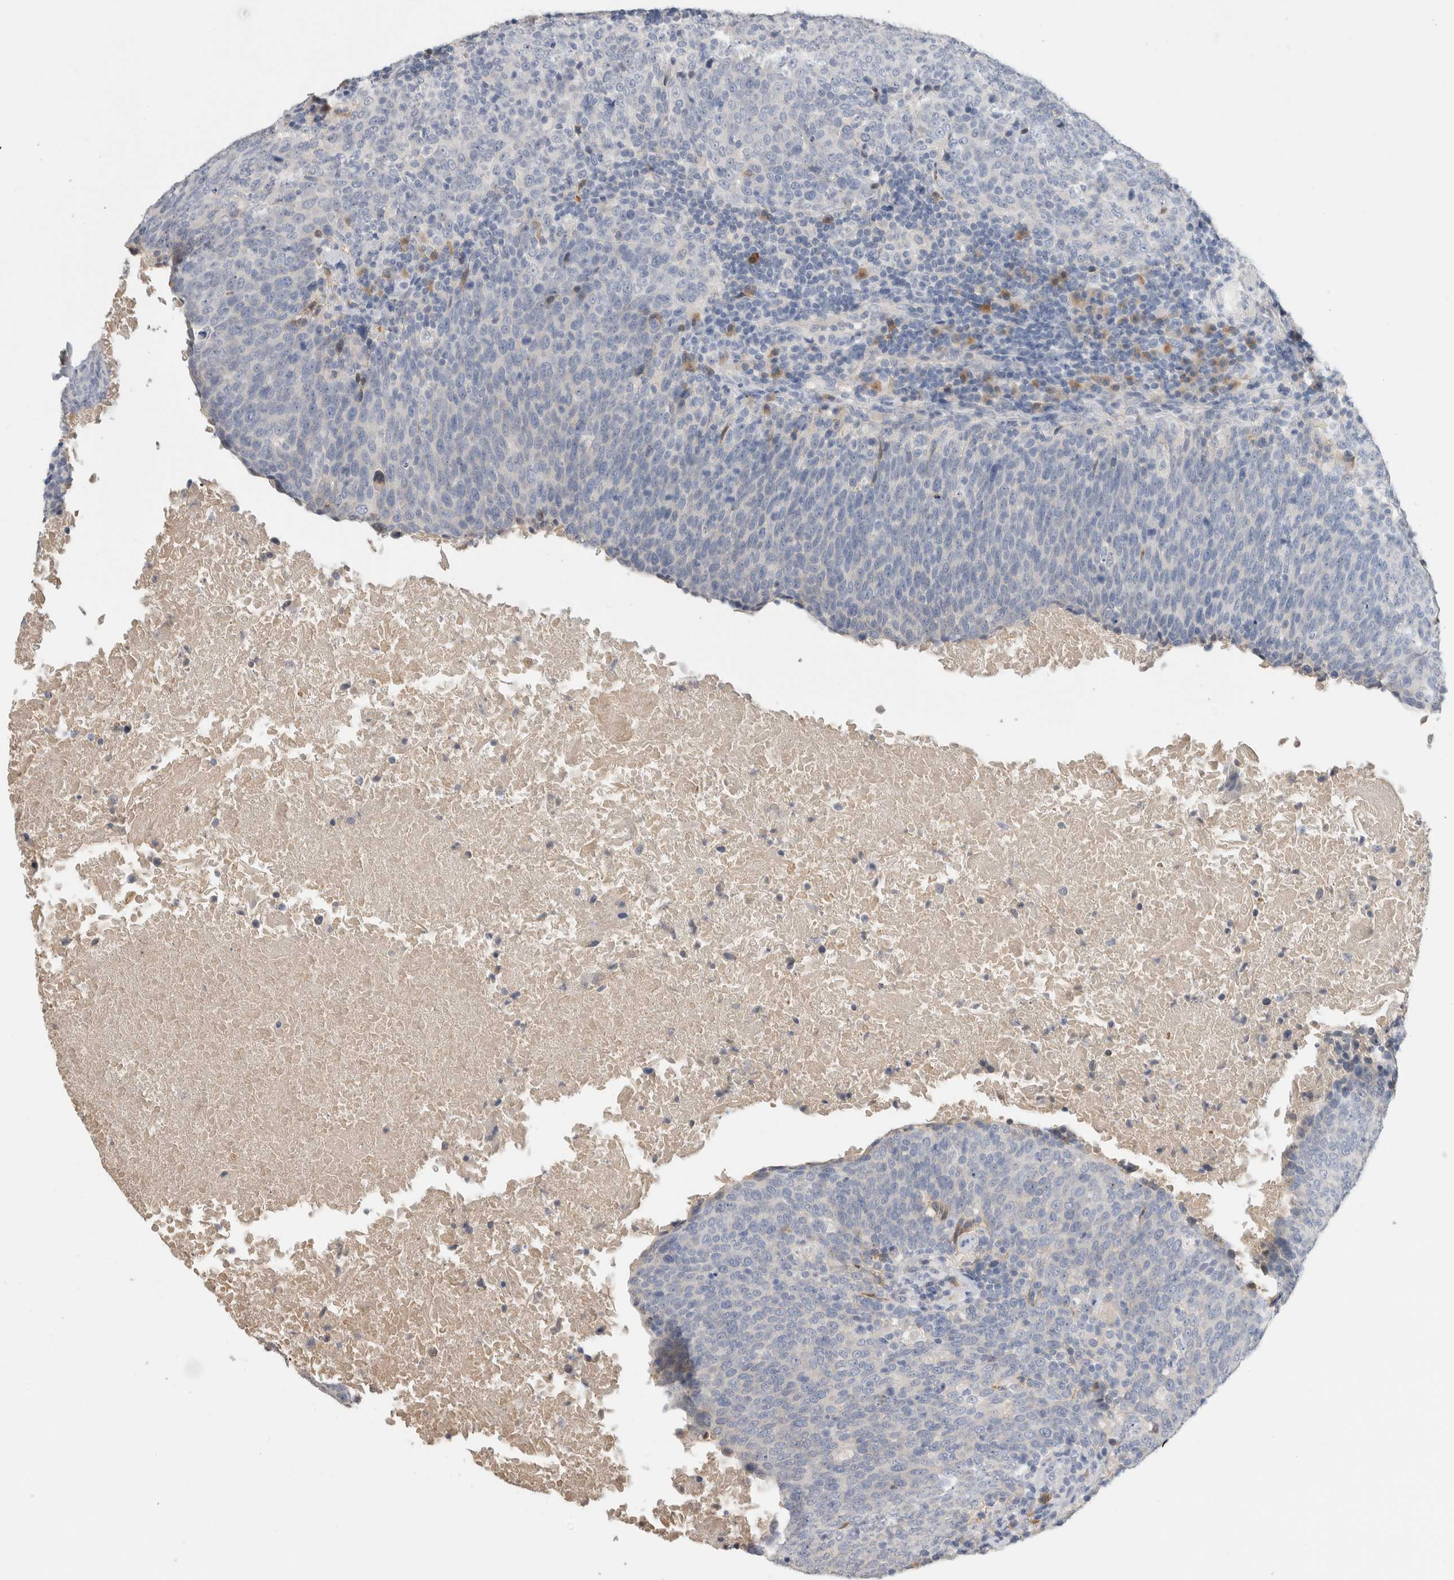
{"staining": {"intensity": "negative", "quantity": "none", "location": "none"}, "tissue": "head and neck cancer", "cell_type": "Tumor cells", "image_type": "cancer", "snomed": [{"axis": "morphology", "description": "Squamous cell carcinoma, NOS"}, {"axis": "morphology", "description": "Squamous cell carcinoma, metastatic, NOS"}, {"axis": "topography", "description": "Lymph node"}, {"axis": "topography", "description": "Head-Neck"}], "caption": "DAB immunohistochemical staining of head and neck metastatic squamous cell carcinoma displays no significant expression in tumor cells.", "gene": "SCGB1A1", "patient": {"sex": "male", "age": 62}}